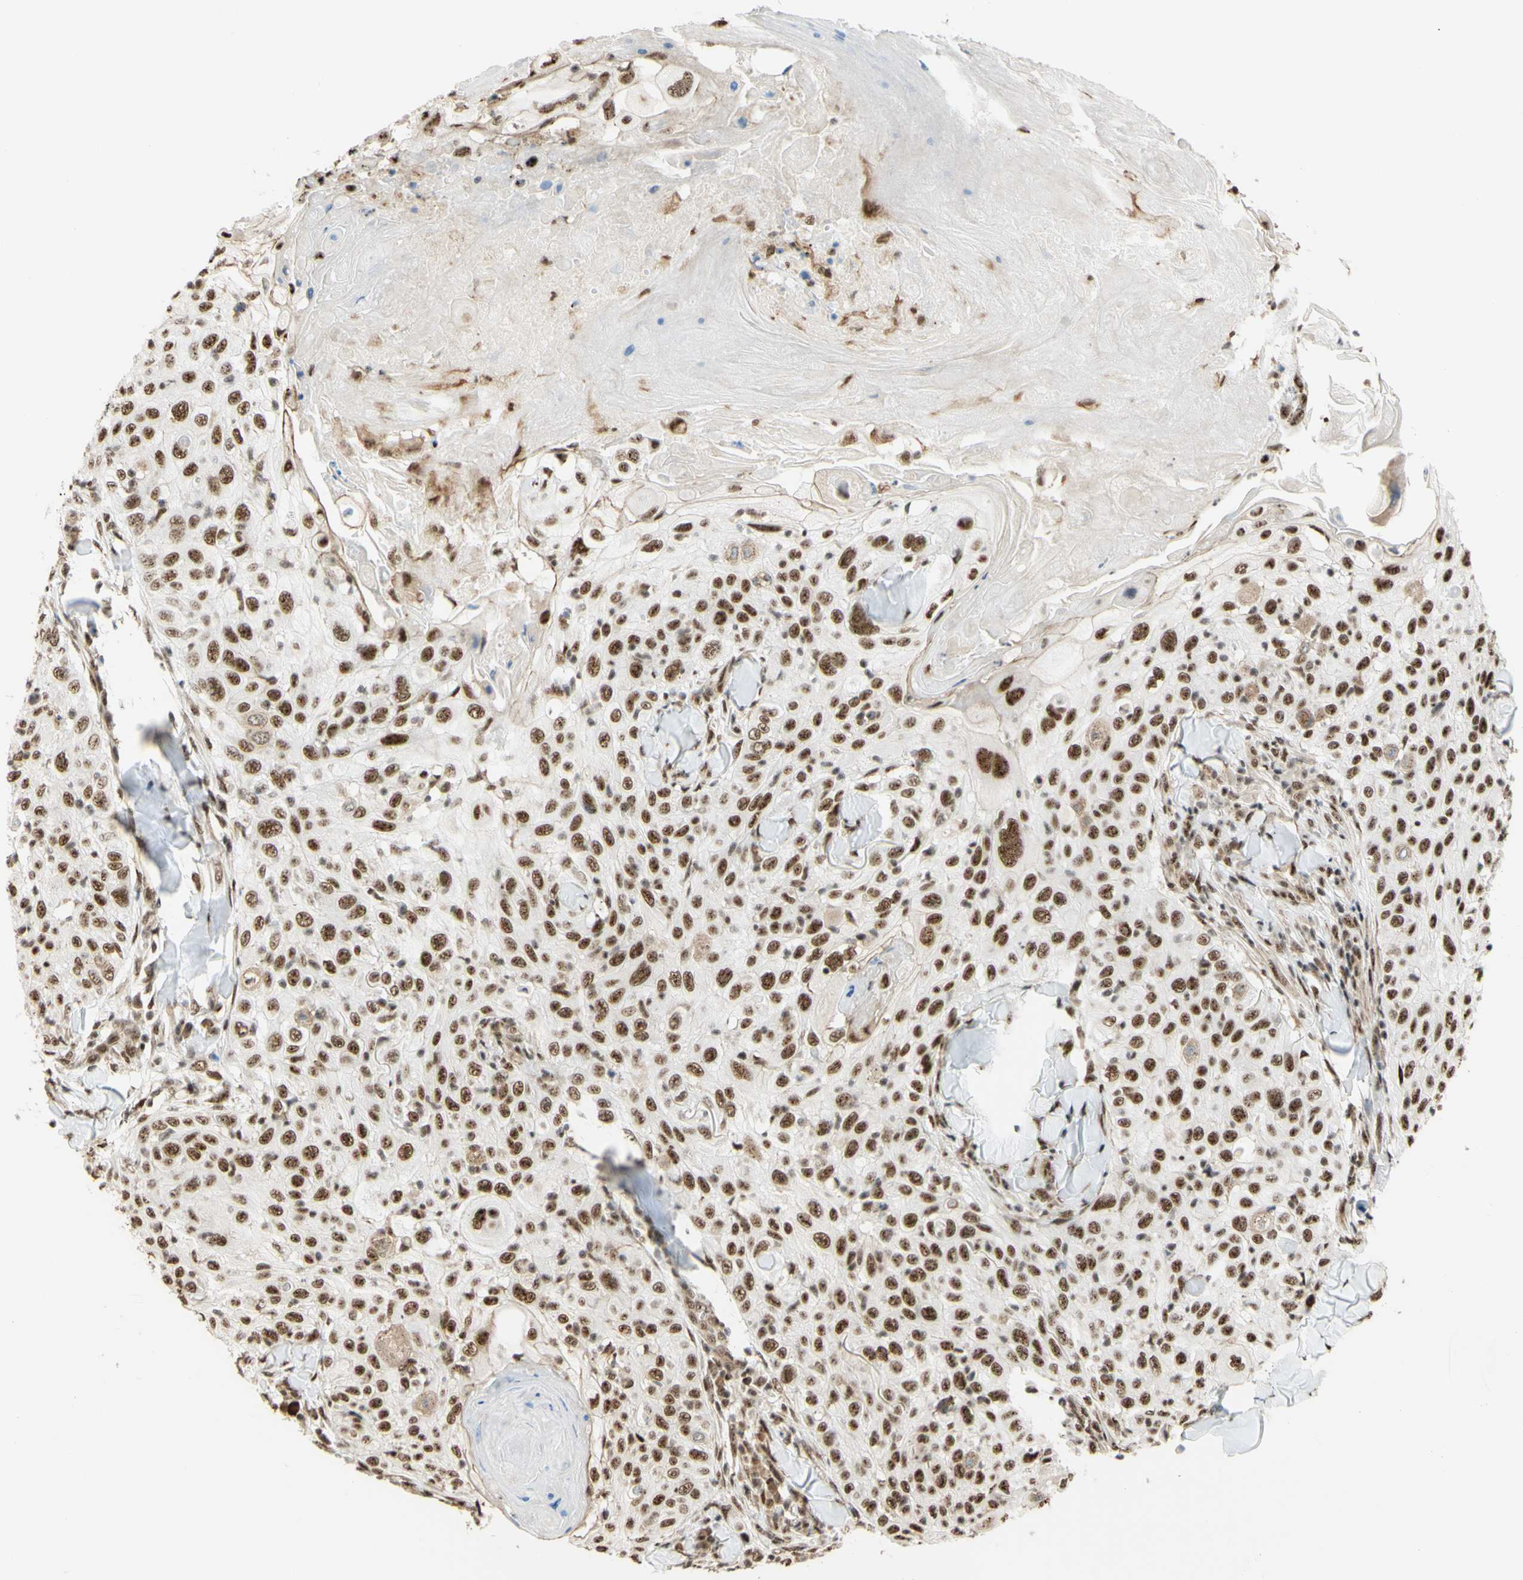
{"staining": {"intensity": "strong", "quantity": ">75%", "location": "nuclear"}, "tissue": "skin cancer", "cell_type": "Tumor cells", "image_type": "cancer", "snomed": [{"axis": "morphology", "description": "Squamous cell carcinoma, NOS"}, {"axis": "topography", "description": "Skin"}], "caption": "A brown stain shows strong nuclear staining of a protein in skin cancer tumor cells. Using DAB (brown) and hematoxylin (blue) stains, captured at high magnification using brightfield microscopy.", "gene": "SAP18", "patient": {"sex": "male", "age": 86}}